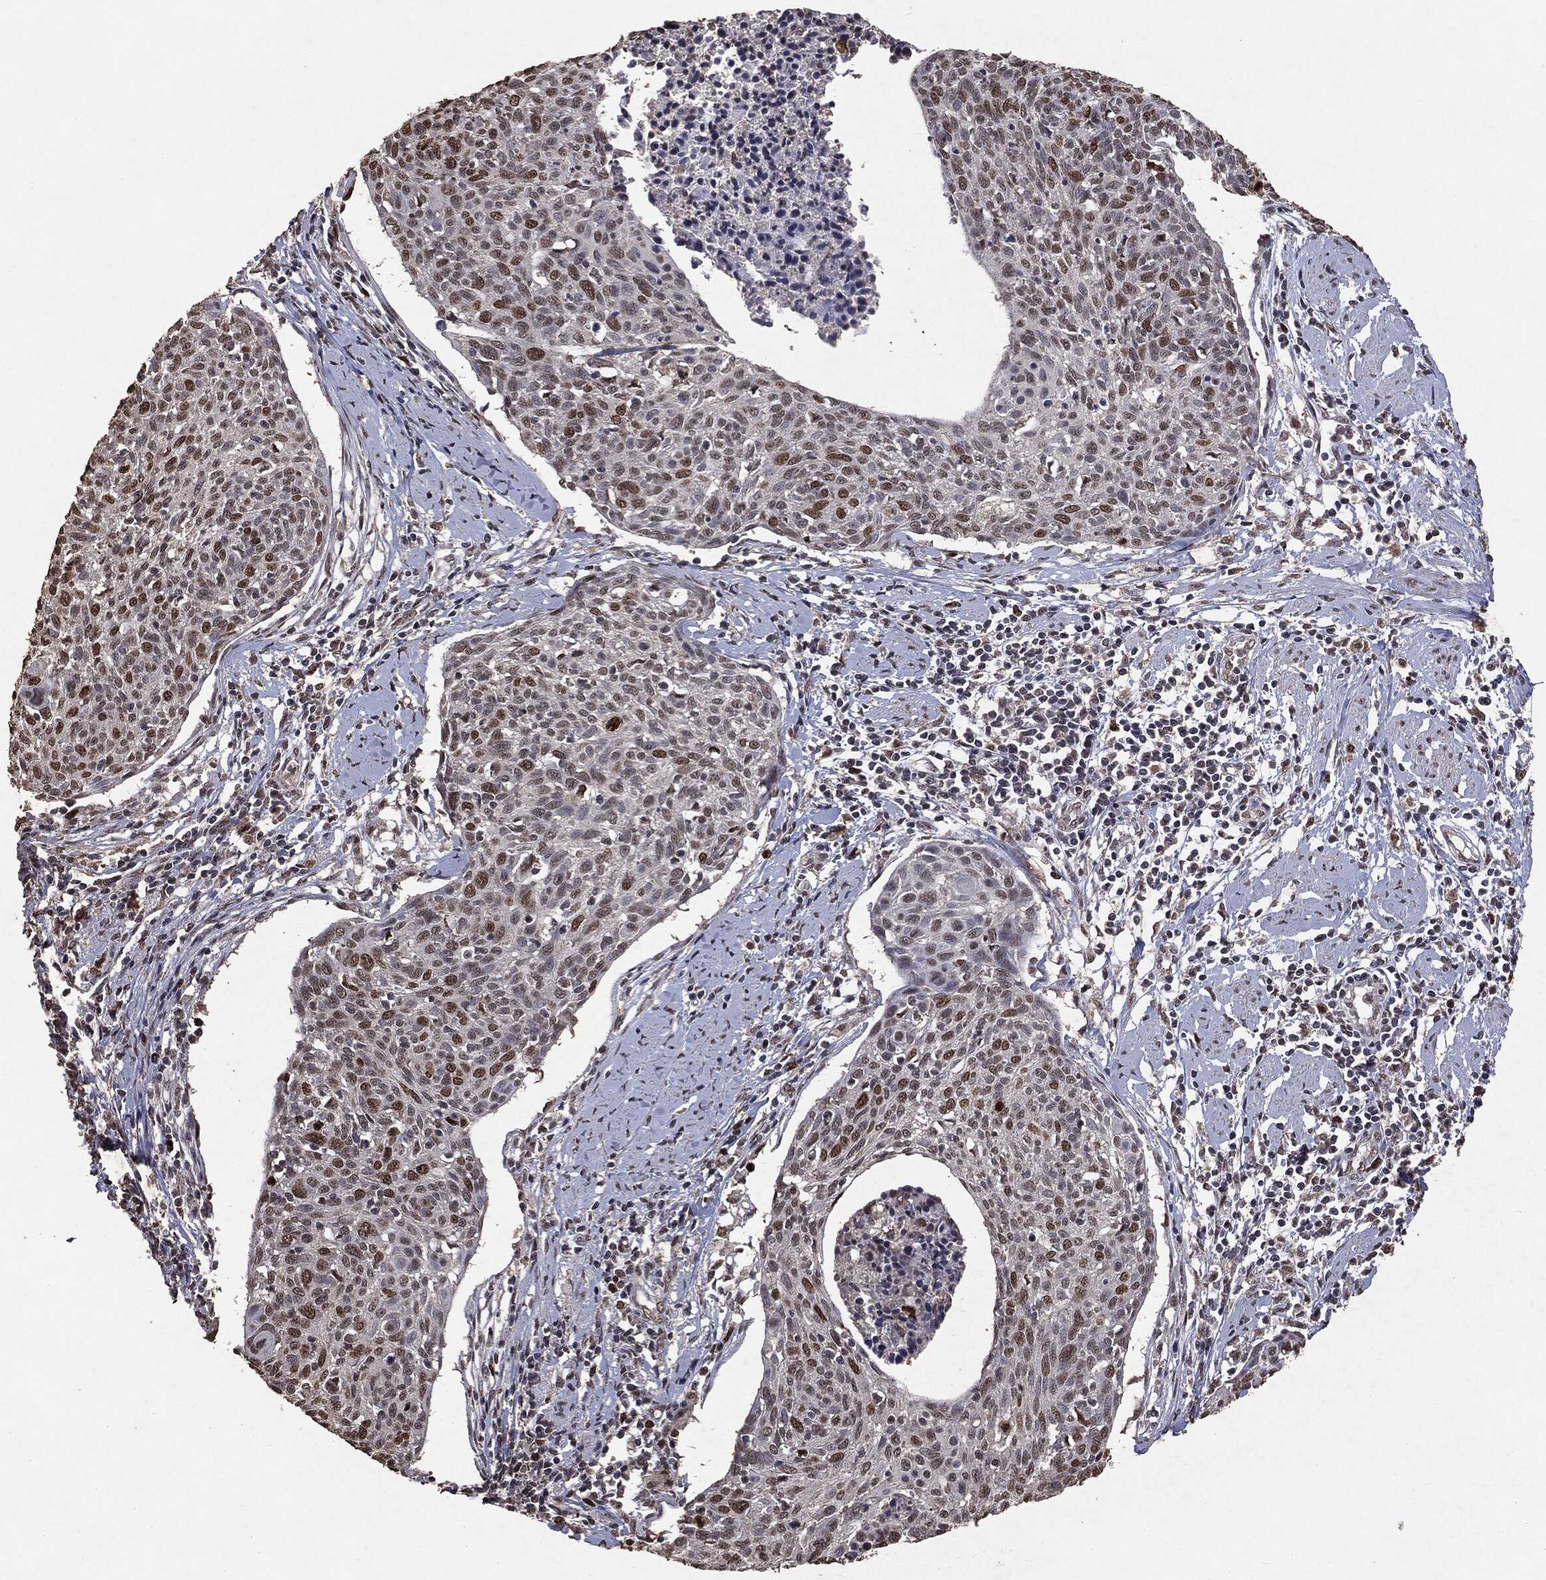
{"staining": {"intensity": "moderate", "quantity": "<25%", "location": "nuclear"}, "tissue": "cervical cancer", "cell_type": "Tumor cells", "image_type": "cancer", "snomed": [{"axis": "morphology", "description": "Squamous cell carcinoma, NOS"}, {"axis": "topography", "description": "Cervix"}], "caption": "An image of human squamous cell carcinoma (cervical) stained for a protein reveals moderate nuclear brown staining in tumor cells.", "gene": "RAD18", "patient": {"sex": "female", "age": 49}}